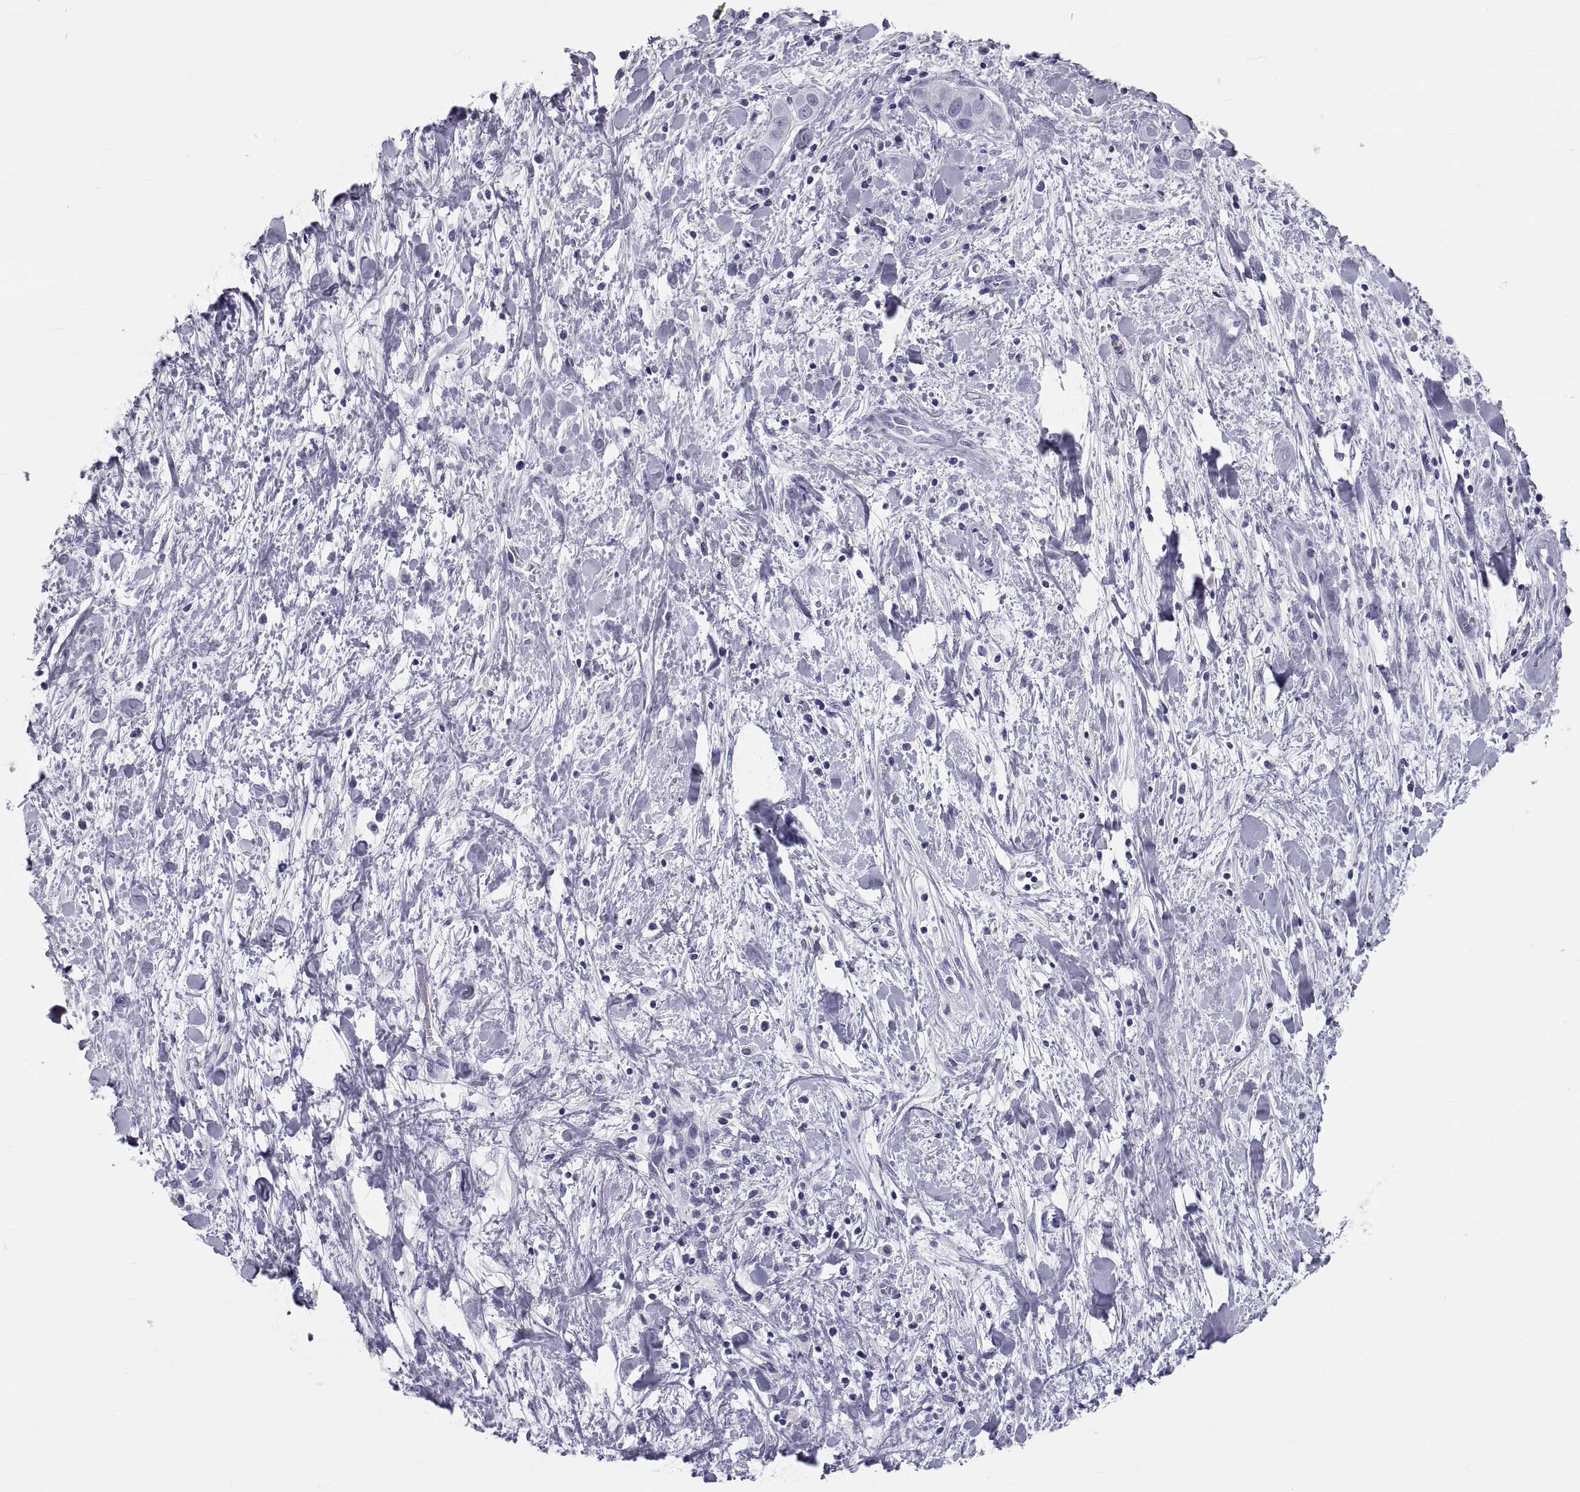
{"staining": {"intensity": "negative", "quantity": "none", "location": "none"}, "tissue": "liver cancer", "cell_type": "Tumor cells", "image_type": "cancer", "snomed": [{"axis": "morphology", "description": "Cholangiocarcinoma"}, {"axis": "topography", "description": "Liver"}], "caption": "Liver cancer (cholangiocarcinoma) stained for a protein using IHC reveals no expression tumor cells.", "gene": "DEFB129", "patient": {"sex": "female", "age": 52}}